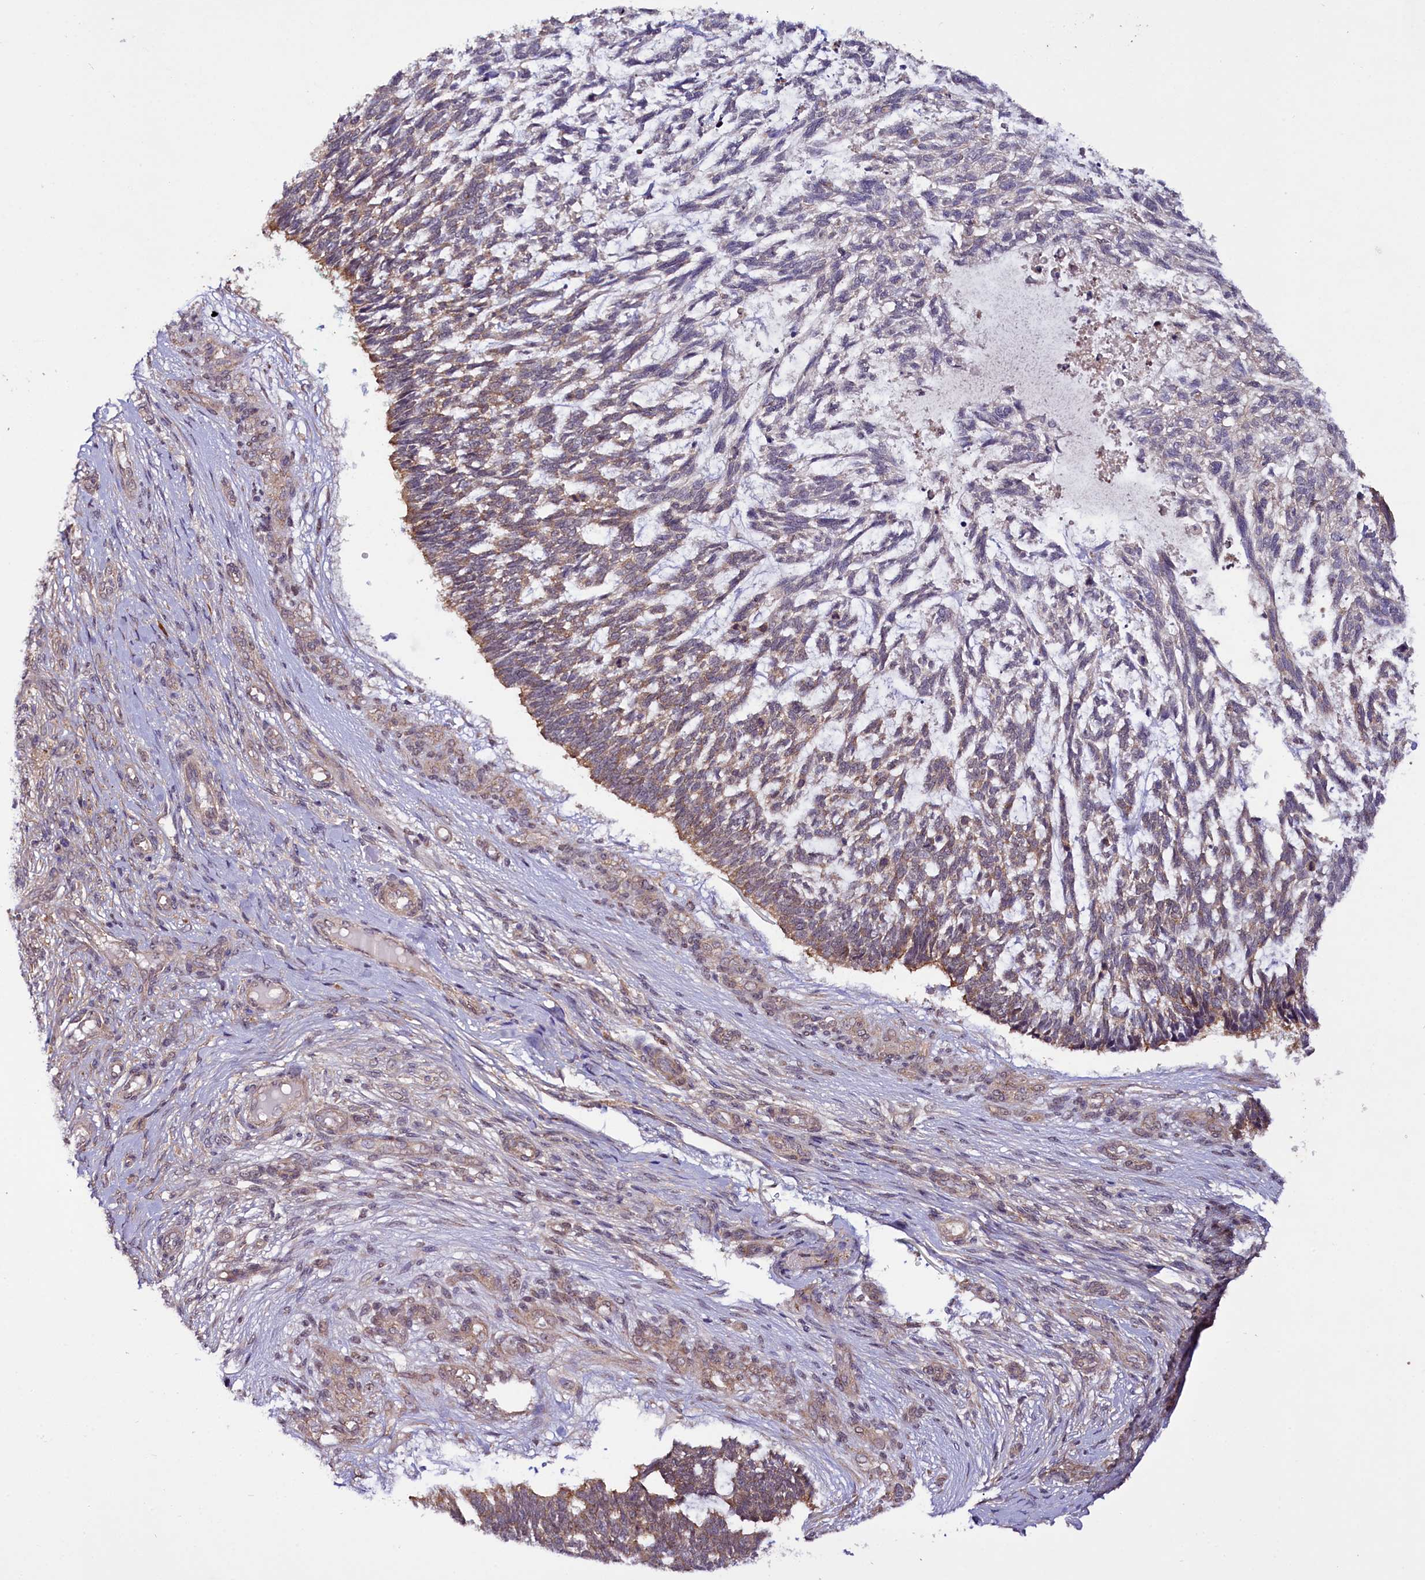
{"staining": {"intensity": "moderate", "quantity": "25%-75%", "location": "cytoplasmic/membranous"}, "tissue": "skin cancer", "cell_type": "Tumor cells", "image_type": "cancer", "snomed": [{"axis": "morphology", "description": "Basal cell carcinoma"}, {"axis": "topography", "description": "Skin"}], "caption": "Protein expression analysis of human skin cancer (basal cell carcinoma) reveals moderate cytoplasmic/membranous staining in approximately 25%-75% of tumor cells. (DAB (3,3'-diaminobenzidine) IHC, brown staining for protein, blue staining for nuclei).", "gene": "PHLDB1", "patient": {"sex": "male", "age": 88}}